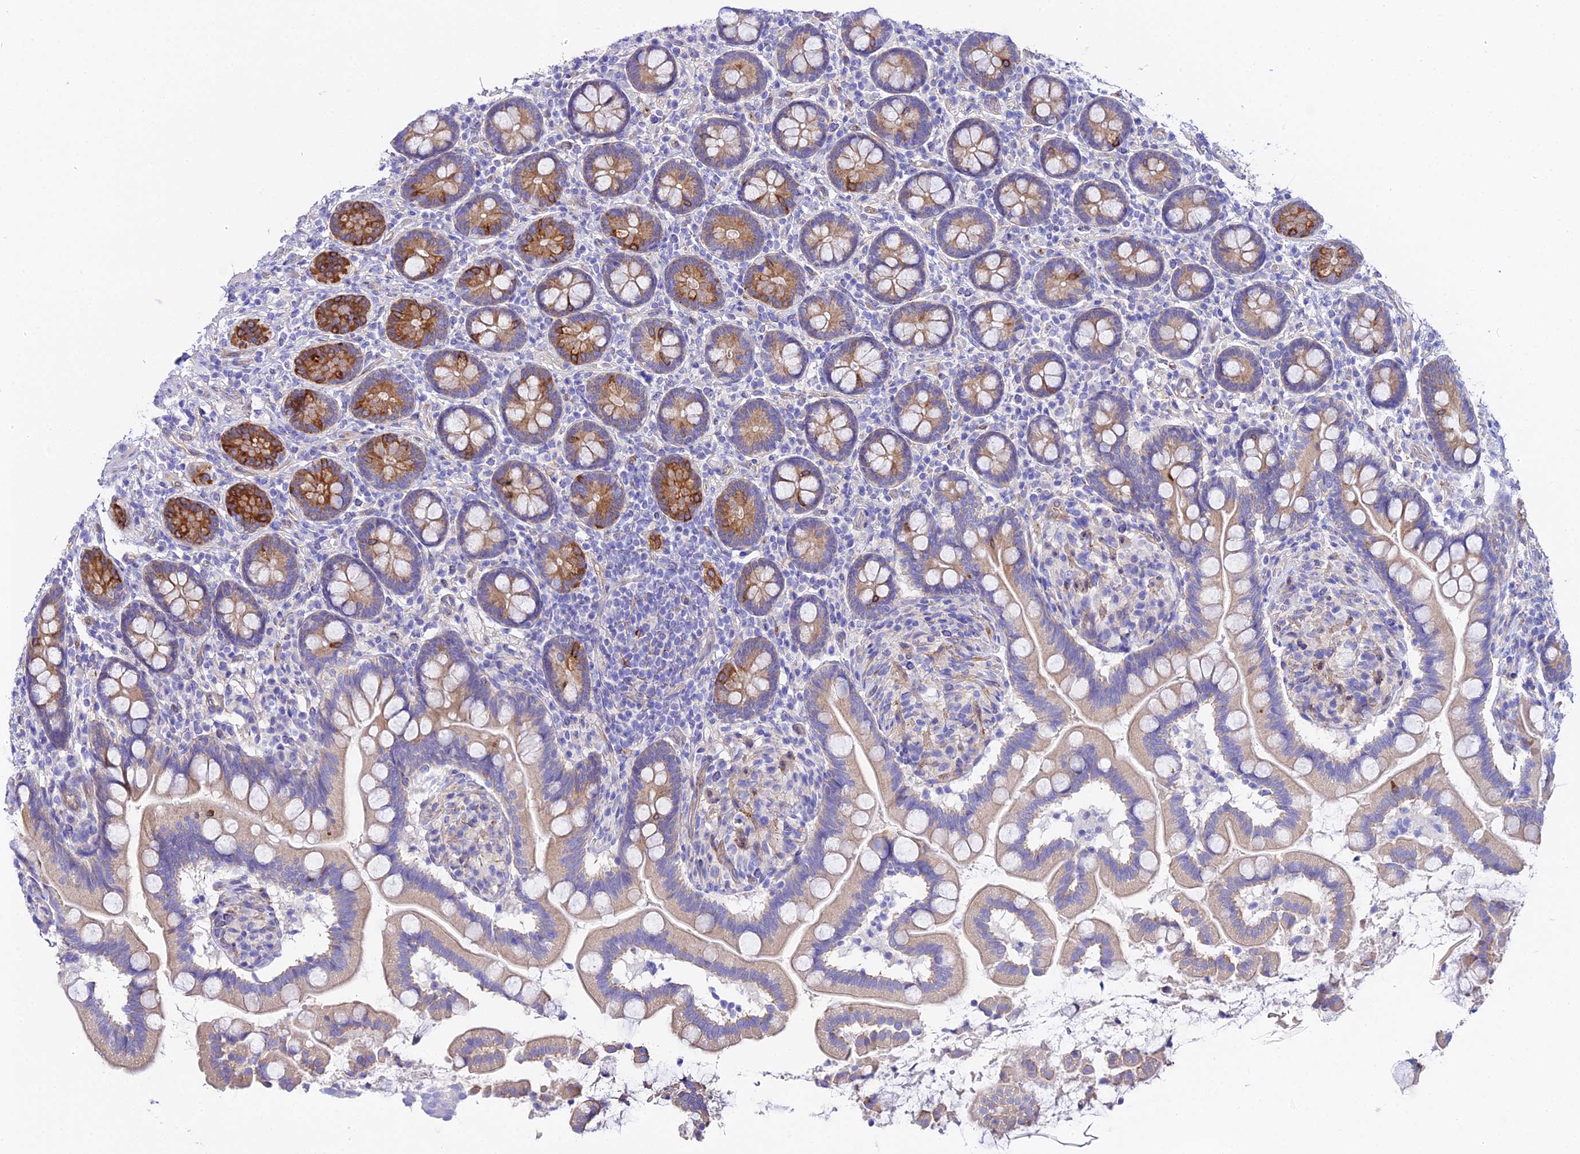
{"staining": {"intensity": "strong", "quantity": "25%-75%", "location": "cytoplasmic/membranous"}, "tissue": "small intestine", "cell_type": "Glandular cells", "image_type": "normal", "snomed": [{"axis": "morphology", "description": "Normal tissue, NOS"}, {"axis": "topography", "description": "Small intestine"}], "caption": "IHC (DAB) staining of benign human small intestine shows strong cytoplasmic/membranous protein positivity in approximately 25%-75% of glandular cells.", "gene": "CFAP45", "patient": {"sex": "female", "age": 64}}